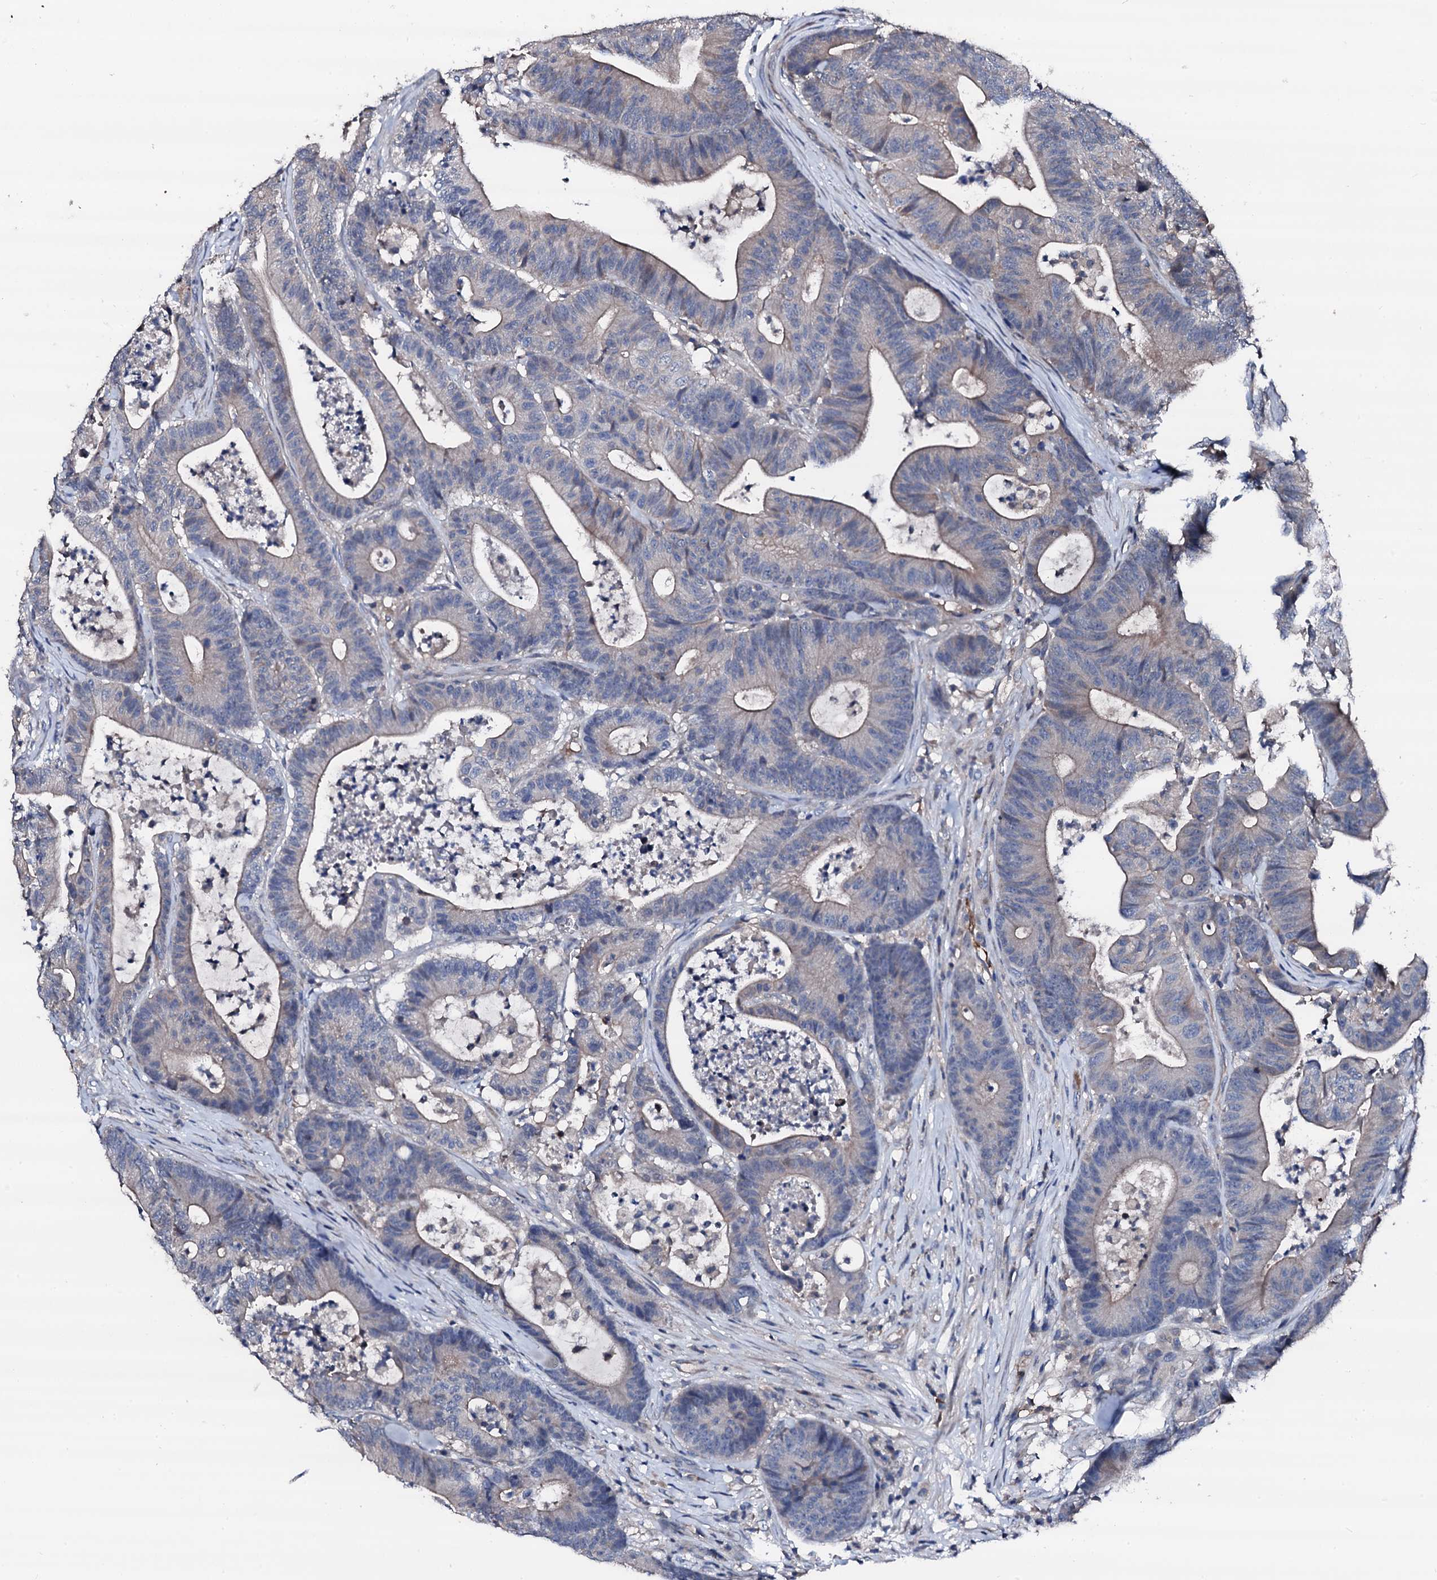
{"staining": {"intensity": "weak", "quantity": "<25%", "location": "cytoplasmic/membranous"}, "tissue": "colorectal cancer", "cell_type": "Tumor cells", "image_type": "cancer", "snomed": [{"axis": "morphology", "description": "Adenocarcinoma, NOS"}, {"axis": "topography", "description": "Colon"}], "caption": "DAB (3,3'-diaminobenzidine) immunohistochemical staining of human colorectal cancer reveals no significant staining in tumor cells.", "gene": "TRAFD1", "patient": {"sex": "female", "age": 84}}